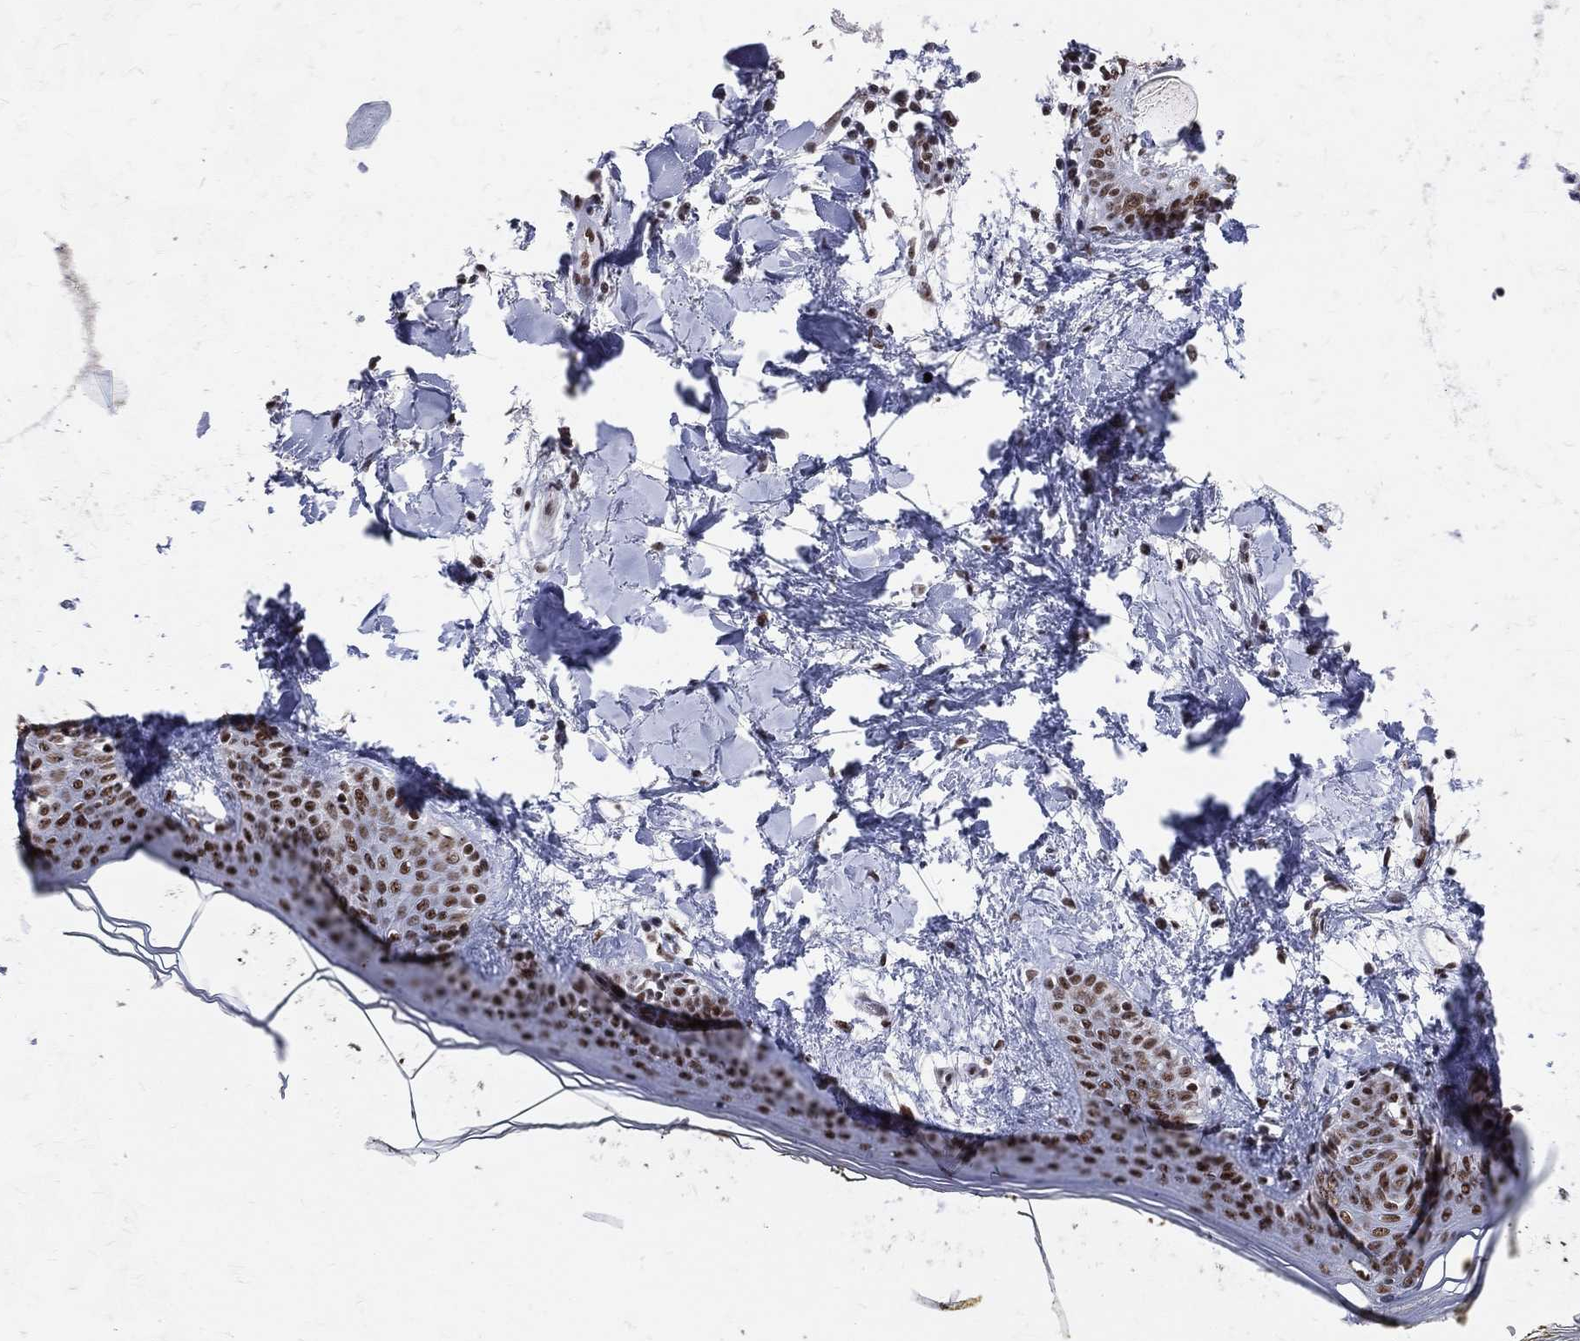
{"staining": {"intensity": "weak", "quantity": "<25%", "location": "nuclear"}, "tissue": "skin", "cell_type": "Fibroblasts", "image_type": "normal", "snomed": [{"axis": "morphology", "description": "Normal tissue, NOS"}, {"axis": "morphology", "description": "Malignant melanoma, NOS"}, {"axis": "topography", "description": "Skin"}], "caption": "Micrograph shows no protein positivity in fibroblasts of normal skin. (DAB immunohistochemistry with hematoxylin counter stain).", "gene": "CDK7", "patient": {"sex": "female", "age": 34}}